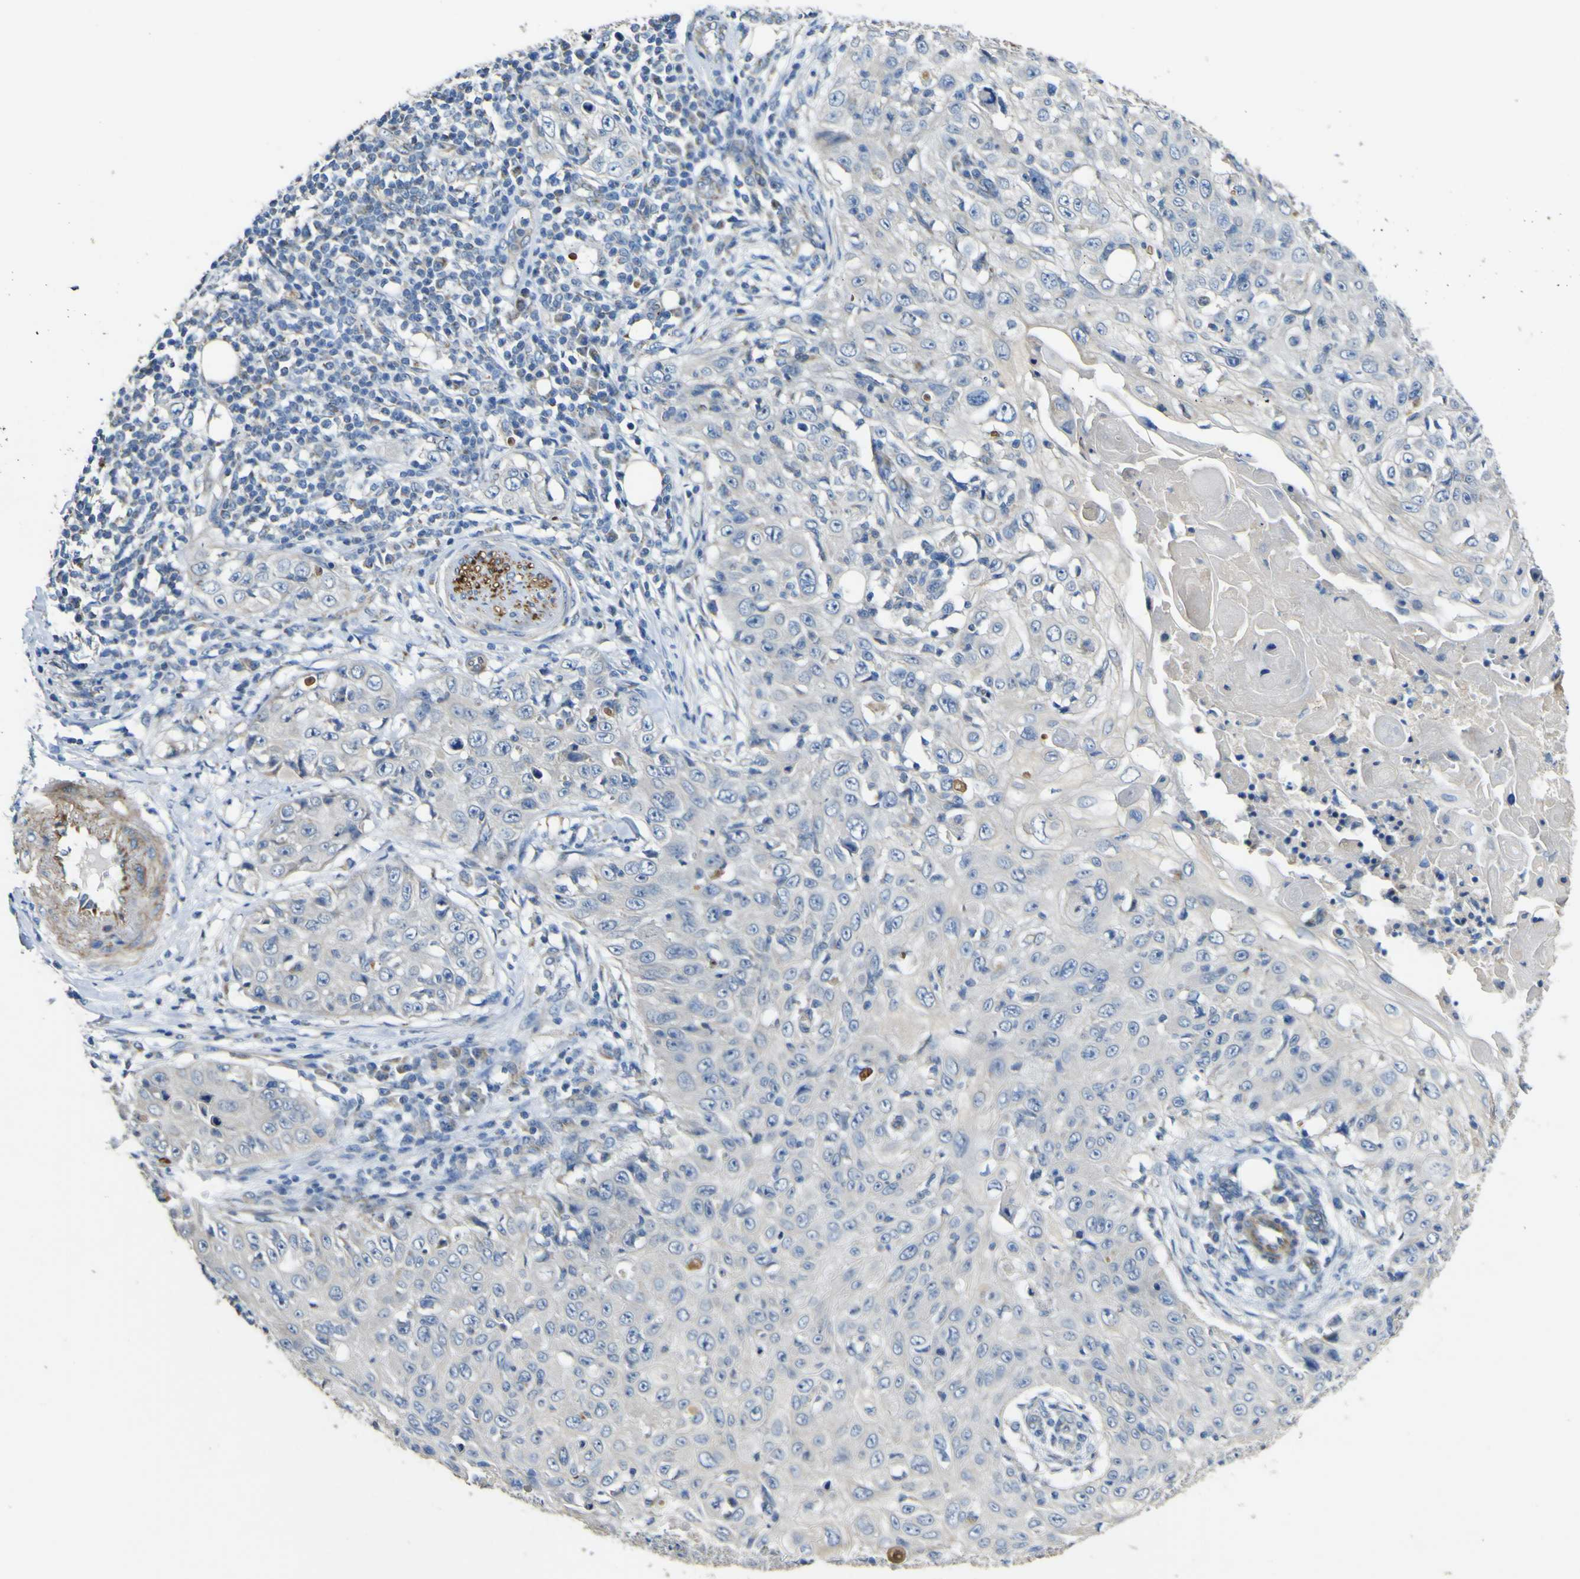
{"staining": {"intensity": "negative", "quantity": "none", "location": "none"}, "tissue": "skin cancer", "cell_type": "Tumor cells", "image_type": "cancer", "snomed": [{"axis": "morphology", "description": "Squamous cell carcinoma, NOS"}, {"axis": "topography", "description": "Skin"}], "caption": "Tumor cells are negative for brown protein staining in skin squamous cell carcinoma.", "gene": "ALDH18A1", "patient": {"sex": "male", "age": 86}}